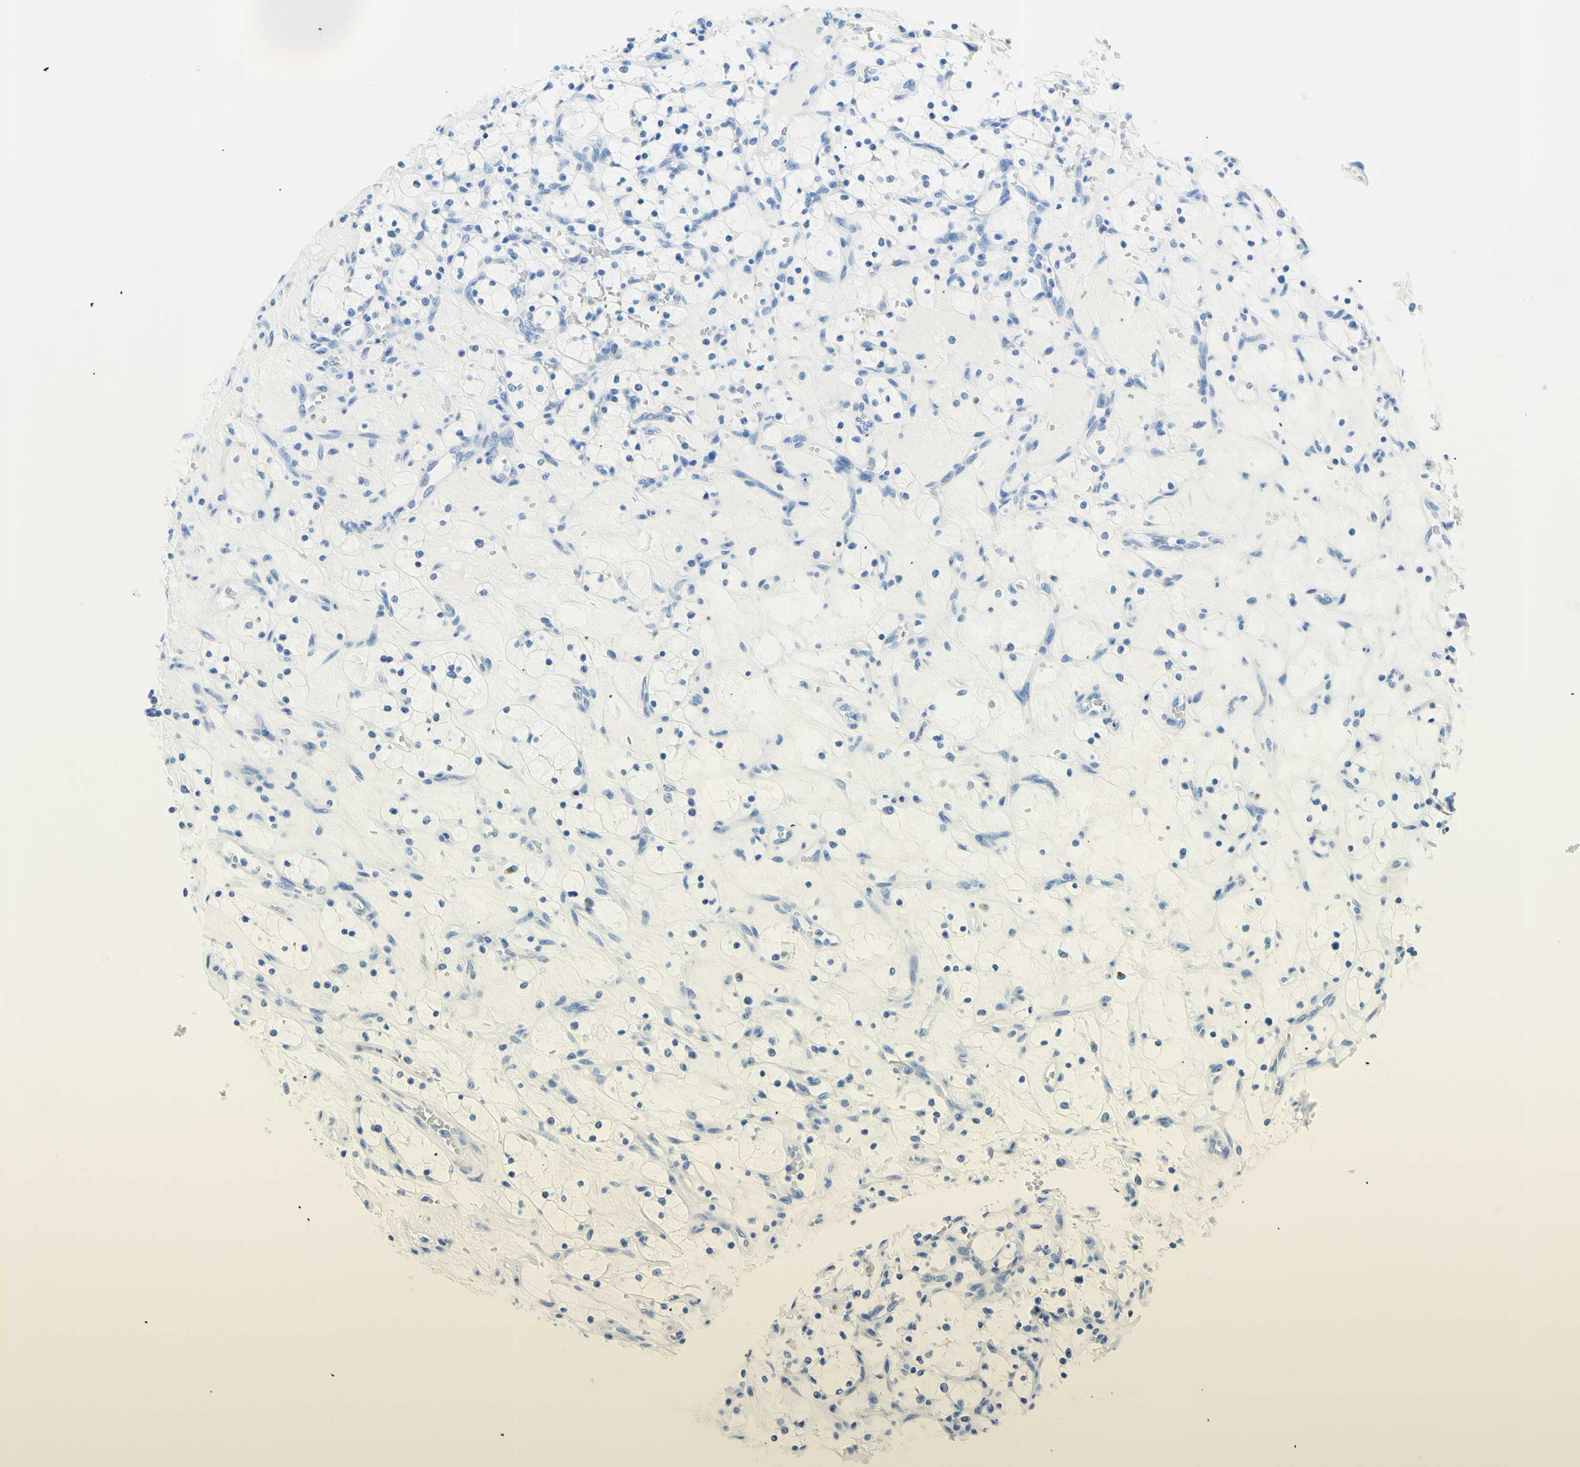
{"staining": {"intensity": "negative", "quantity": "none", "location": "none"}, "tissue": "renal cancer", "cell_type": "Tumor cells", "image_type": "cancer", "snomed": [{"axis": "morphology", "description": "Adenocarcinoma, NOS"}, {"axis": "topography", "description": "Kidney"}], "caption": "Renal adenocarcinoma was stained to show a protein in brown. There is no significant staining in tumor cells.", "gene": "MYH2", "patient": {"sex": "female", "age": 69}}